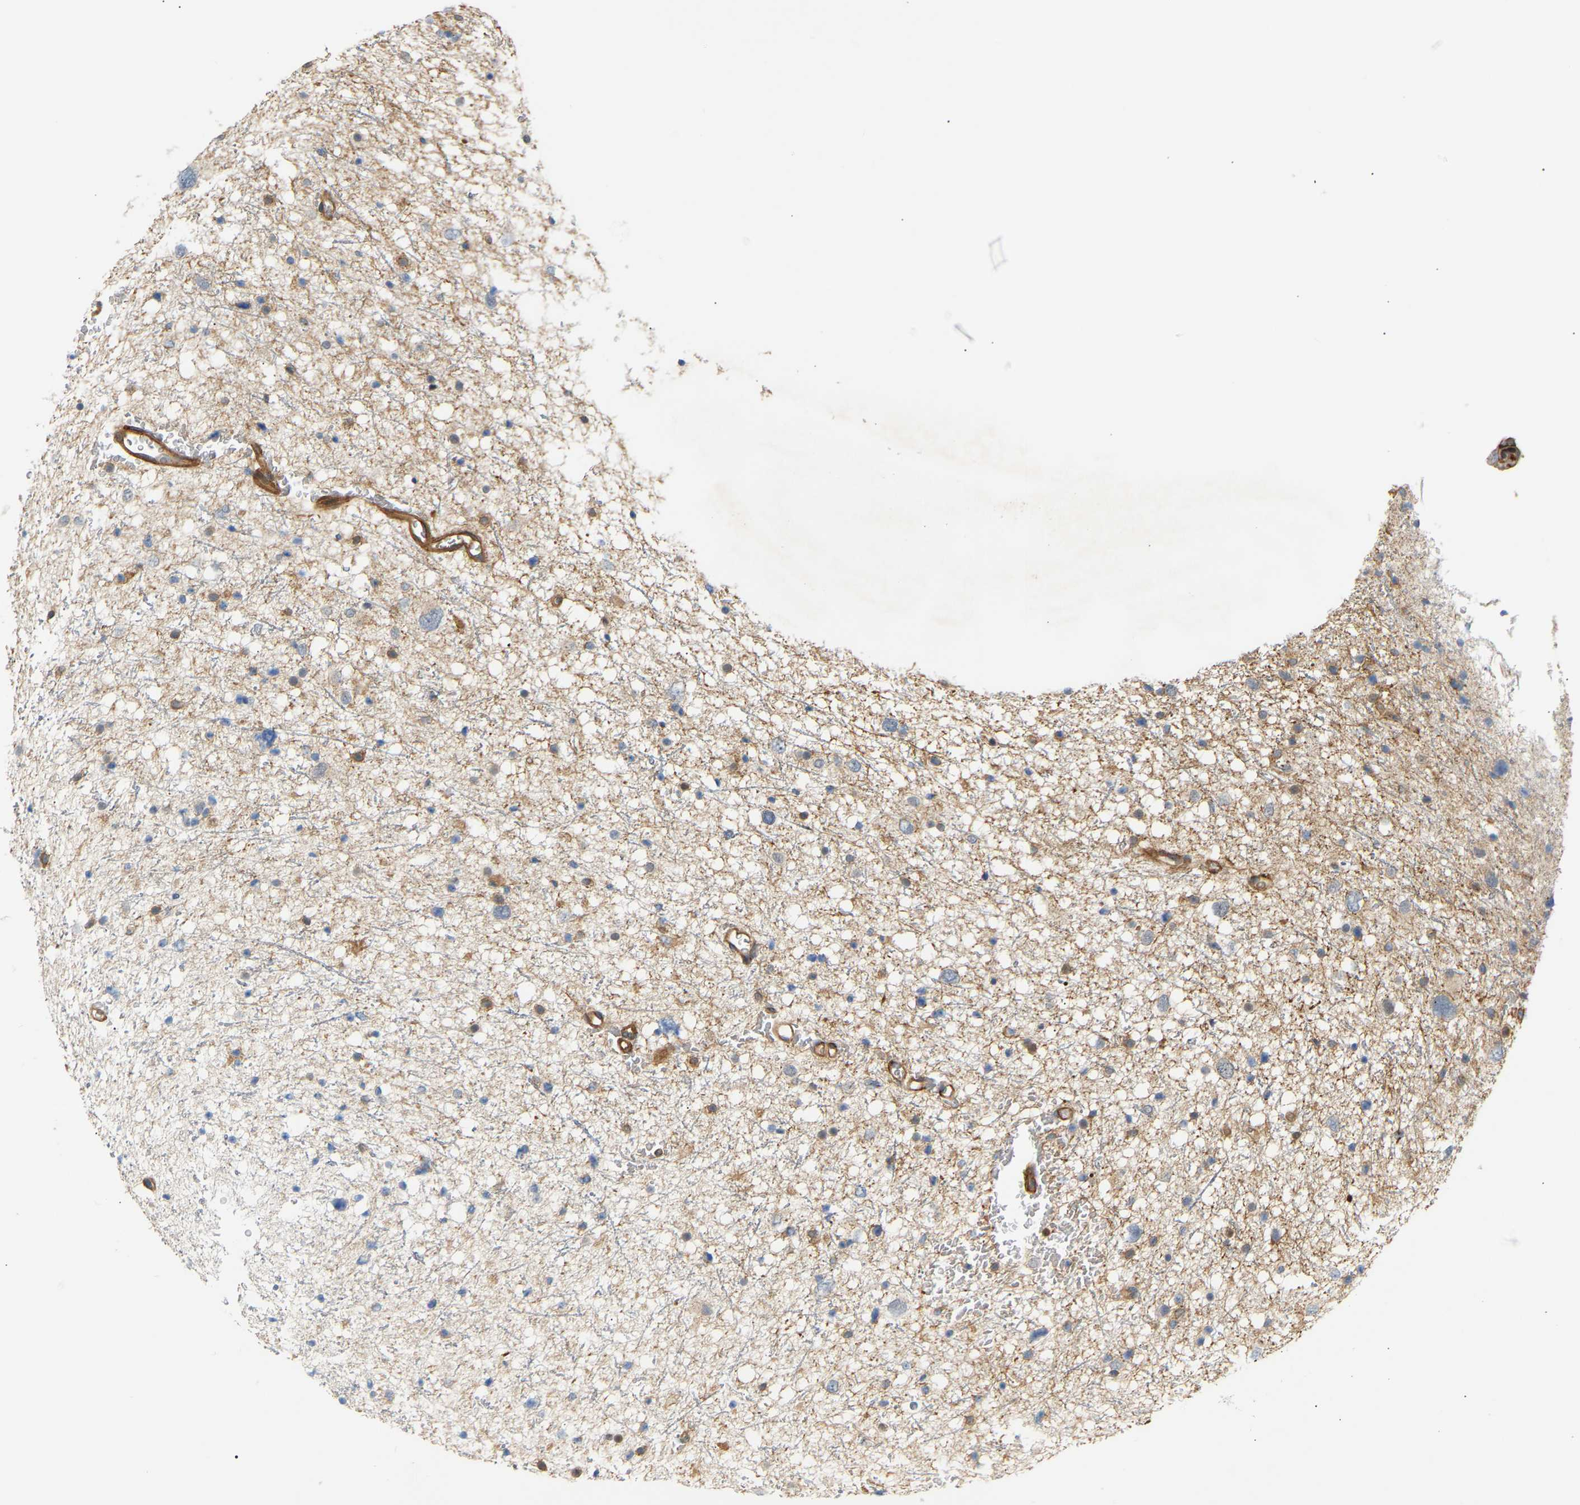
{"staining": {"intensity": "moderate", "quantity": "<25%", "location": "cytoplasmic/membranous"}, "tissue": "glioma", "cell_type": "Tumor cells", "image_type": "cancer", "snomed": [{"axis": "morphology", "description": "Glioma, malignant, Low grade"}, {"axis": "topography", "description": "Brain"}], "caption": "This micrograph exhibits immunohistochemistry staining of human low-grade glioma (malignant), with low moderate cytoplasmic/membranous positivity in about <25% of tumor cells.", "gene": "PLCG2", "patient": {"sex": "female", "age": 37}}